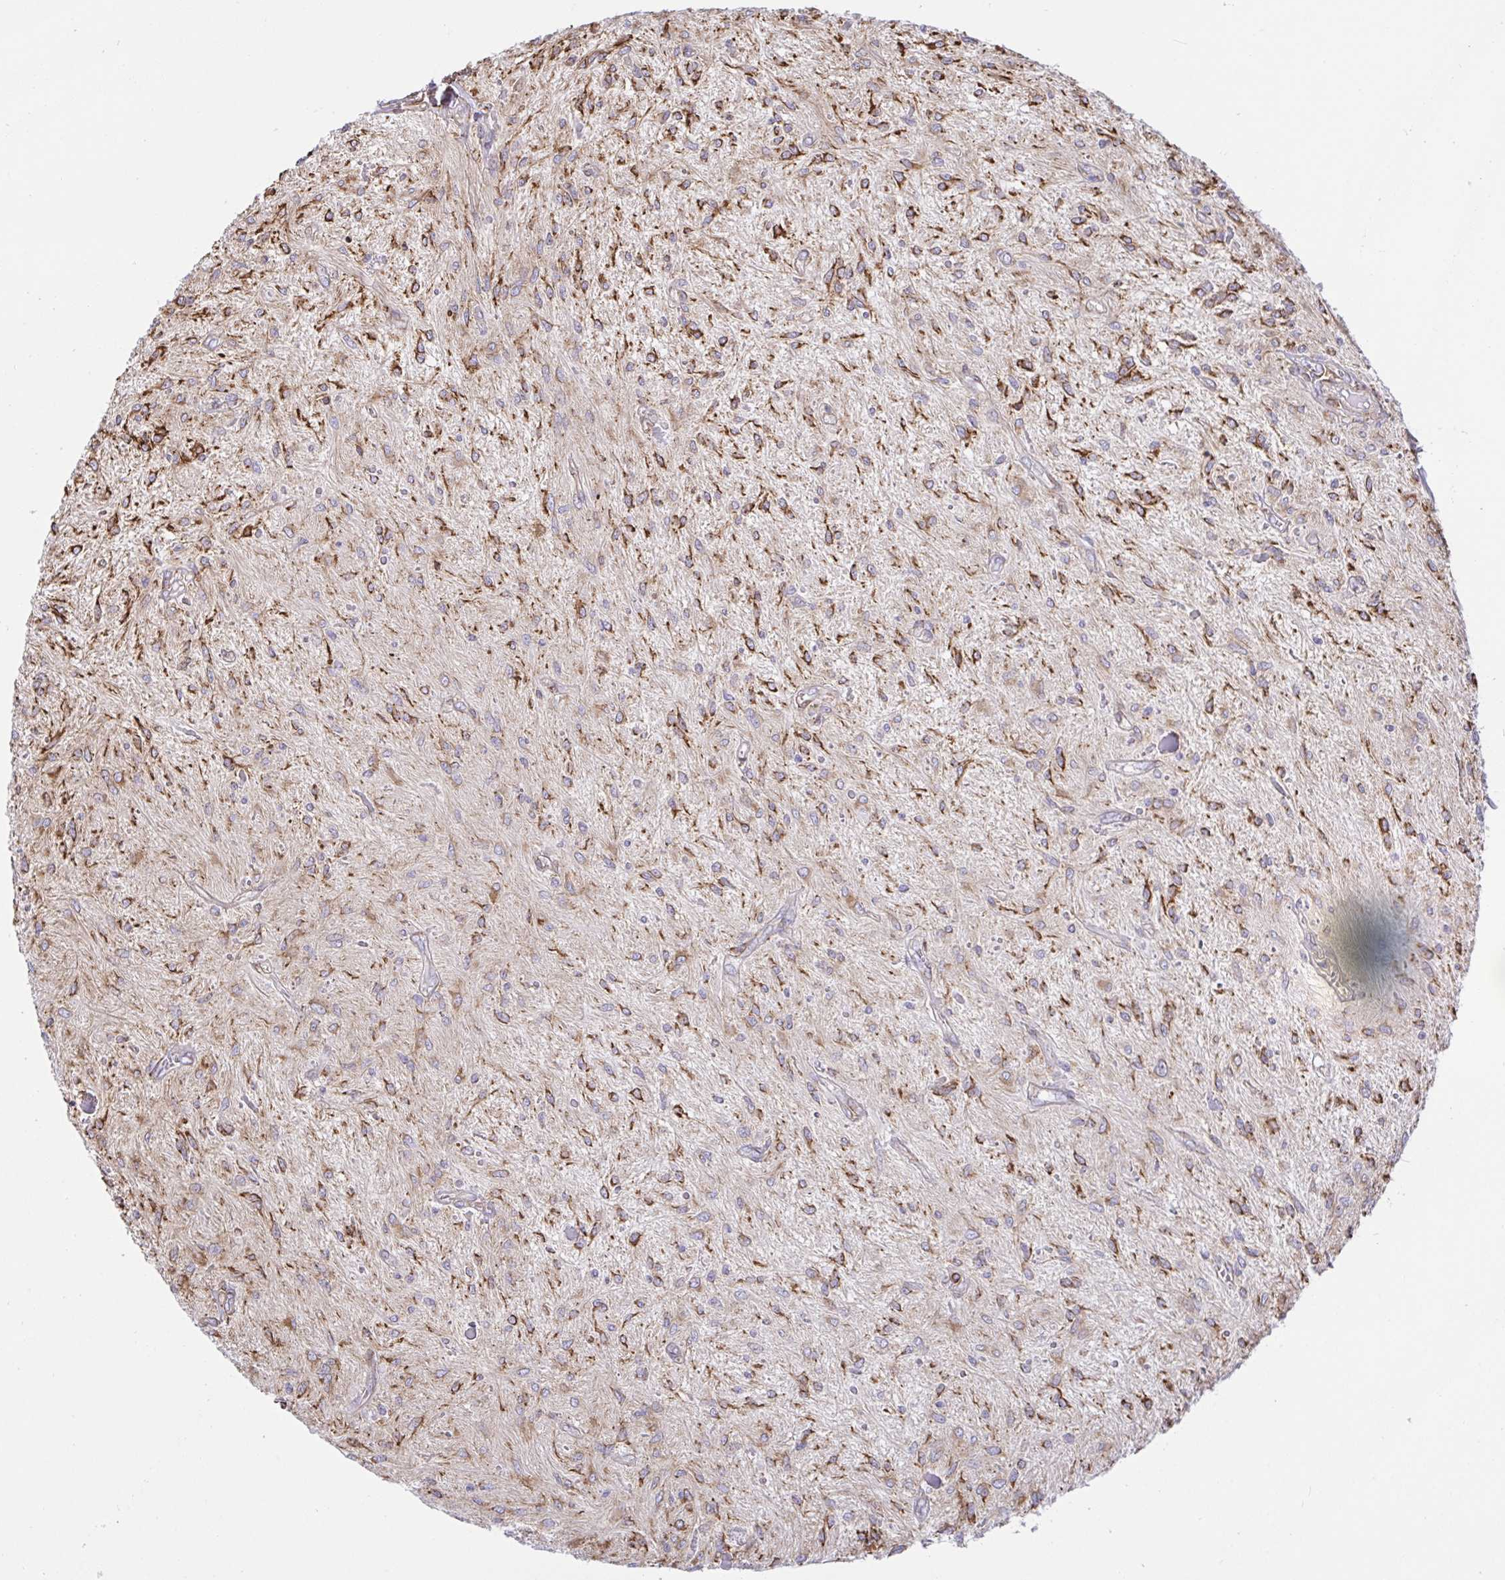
{"staining": {"intensity": "strong", "quantity": "25%-75%", "location": "cytoplasmic/membranous"}, "tissue": "glioma", "cell_type": "Tumor cells", "image_type": "cancer", "snomed": [{"axis": "morphology", "description": "Glioma, malignant, Low grade"}, {"axis": "topography", "description": "Cerebellum"}], "caption": "Immunohistochemical staining of glioma exhibits high levels of strong cytoplasmic/membranous expression in about 25%-75% of tumor cells.", "gene": "CLGN", "patient": {"sex": "female", "age": 14}}